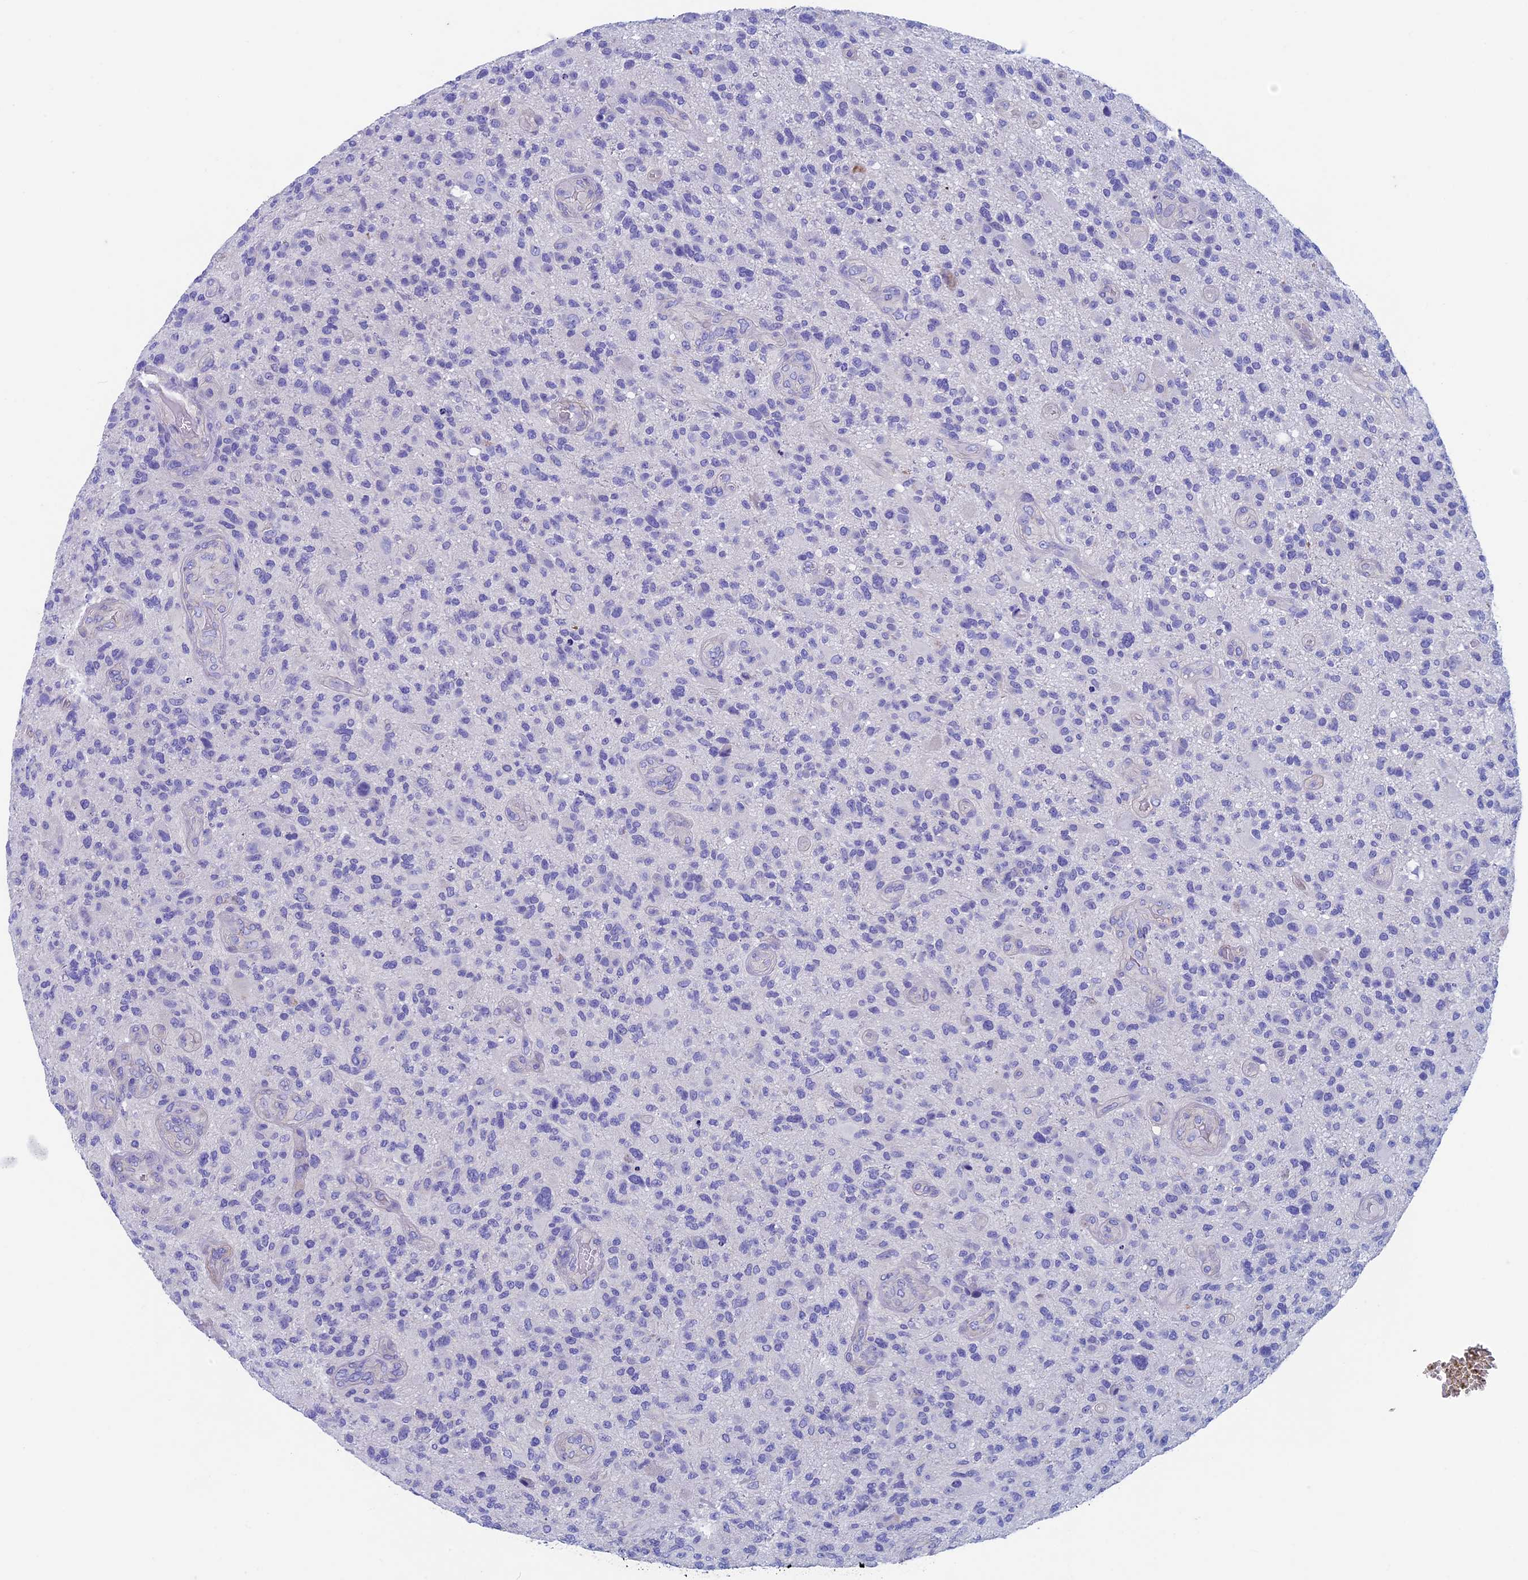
{"staining": {"intensity": "negative", "quantity": "none", "location": "none"}, "tissue": "glioma", "cell_type": "Tumor cells", "image_type": "cancer", "snomed": [{"axis": "morphology", "description": "Glioma, malignant, High grade"}, {"axis": "topography", "description": "Brain"}], "caption": "Malignant glioma (high-grade) was stained to show a protein in brown. There is no significant staining in tumor cells.", "gene": "ADH7", "patient": {"sex": "male", "age": 47}}